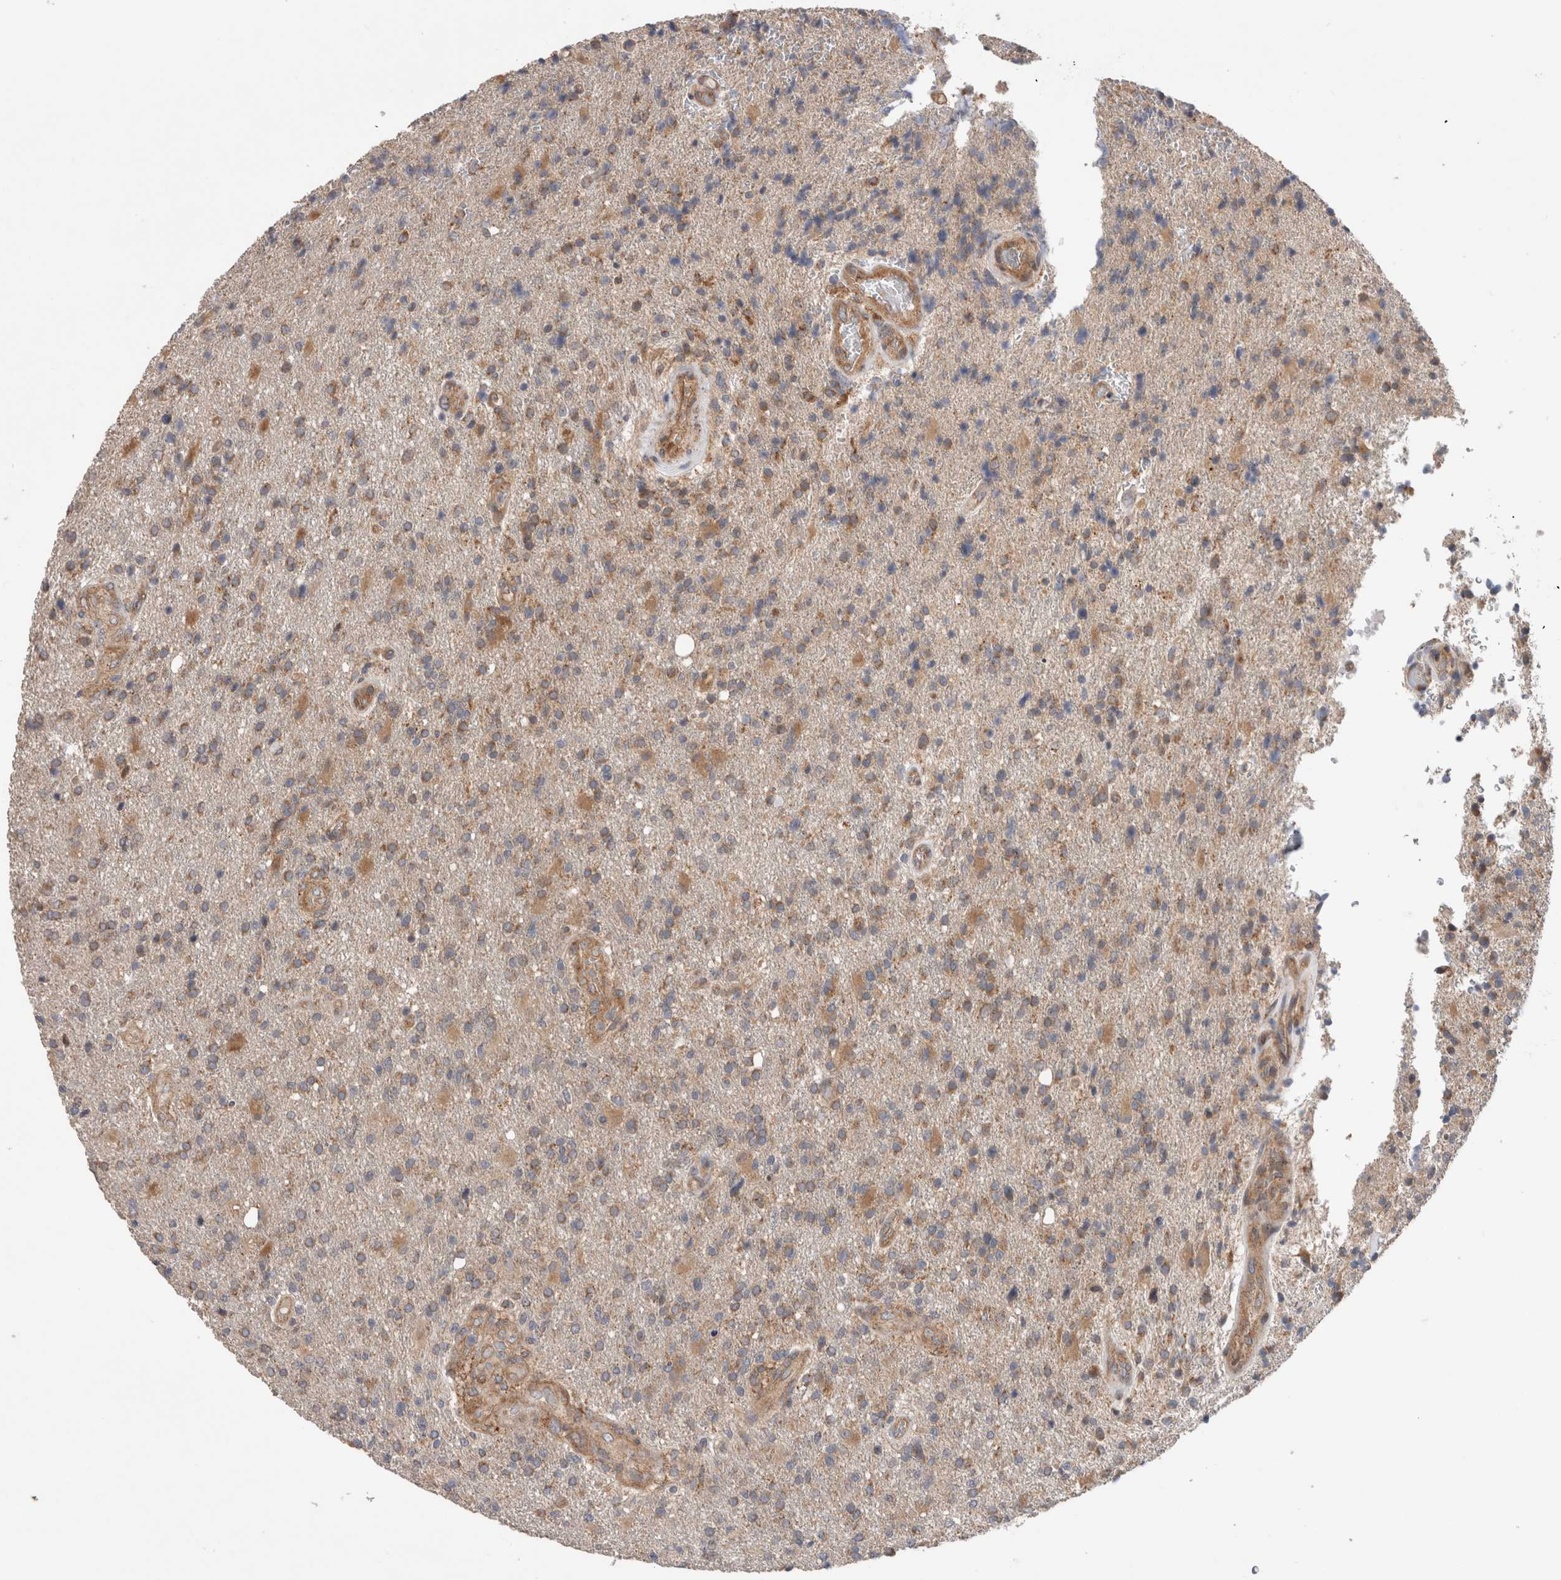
{"staining": {"intensity": "moderate", "quantity": ">75%", "location": "cytoplasmic/membranous"}, "tissue": "glioma", "cell_type": "Tumor cells", "image_type": "cancer", "snomed": [{"axis": "morphology", "description": "Glioma, malignant, High grade"}, {"axis": "topography", "description": "Brain"}], "caption": "Protein staining of glioma tissue displays moderate cytoplasmic/membranous expression in approximately >75% of tumor cells.", "gene": "TRIM5", "patient": {"sex": "male", "age": 72}}